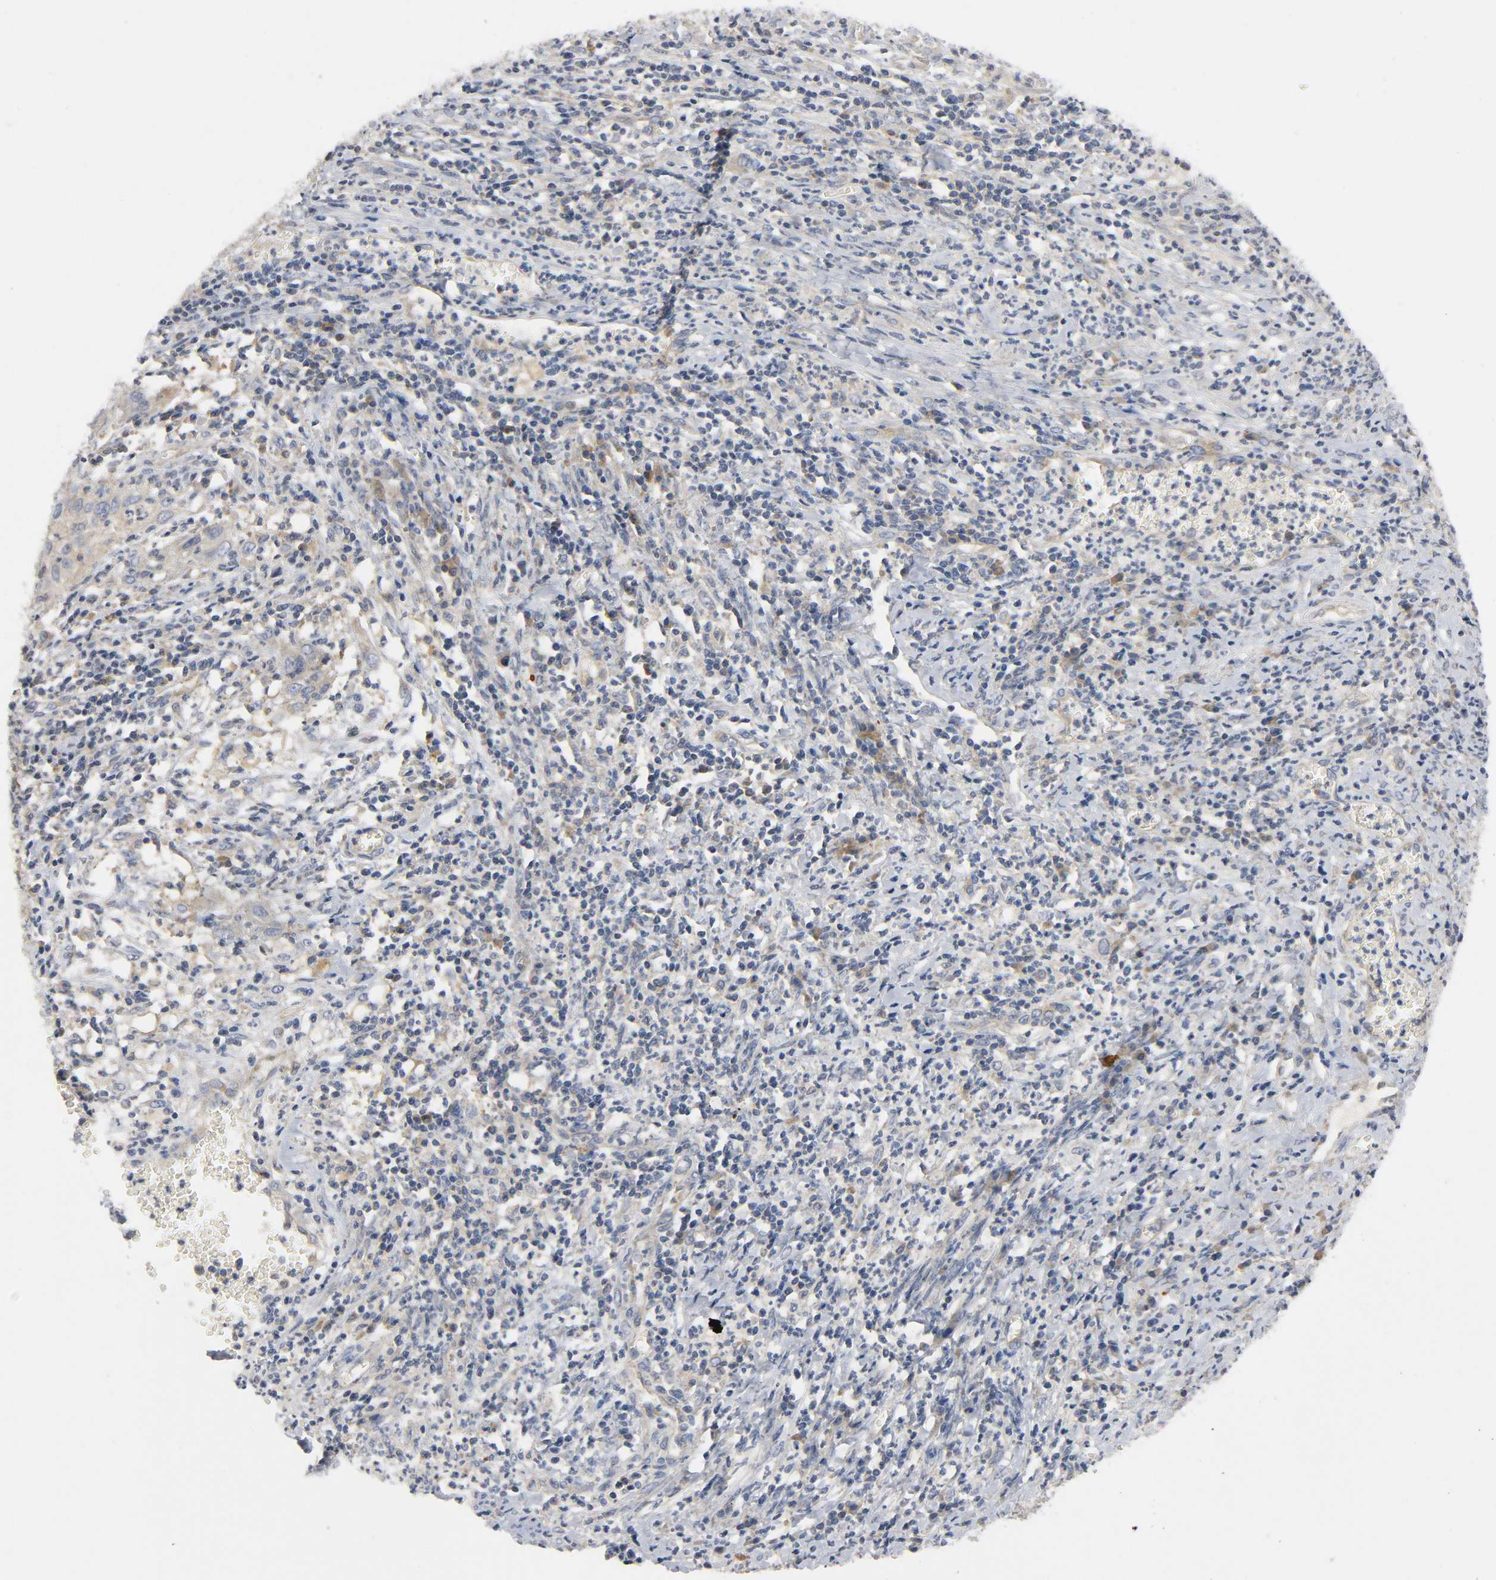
{"staining": {"intensity": "weak", "quantity": ">75%", "location": "cytoplasmic/membranous"}, "tissue": "cervical cancer", "cell_type": "Tumor cells", "image_type": "cancer", "snomed": [{"axis": "morphology", "description": "Squamous cell carcinoma, NOS"}, {"axis": "topography", "description": "Cervix"}], "caption": "An image of cervical cancer stained for a protein reveals weak cytoplasmic/membranous brown staining in tumor cells.", "gene": "HDAC6", "patient": {"sex": "female", "age": 32}}